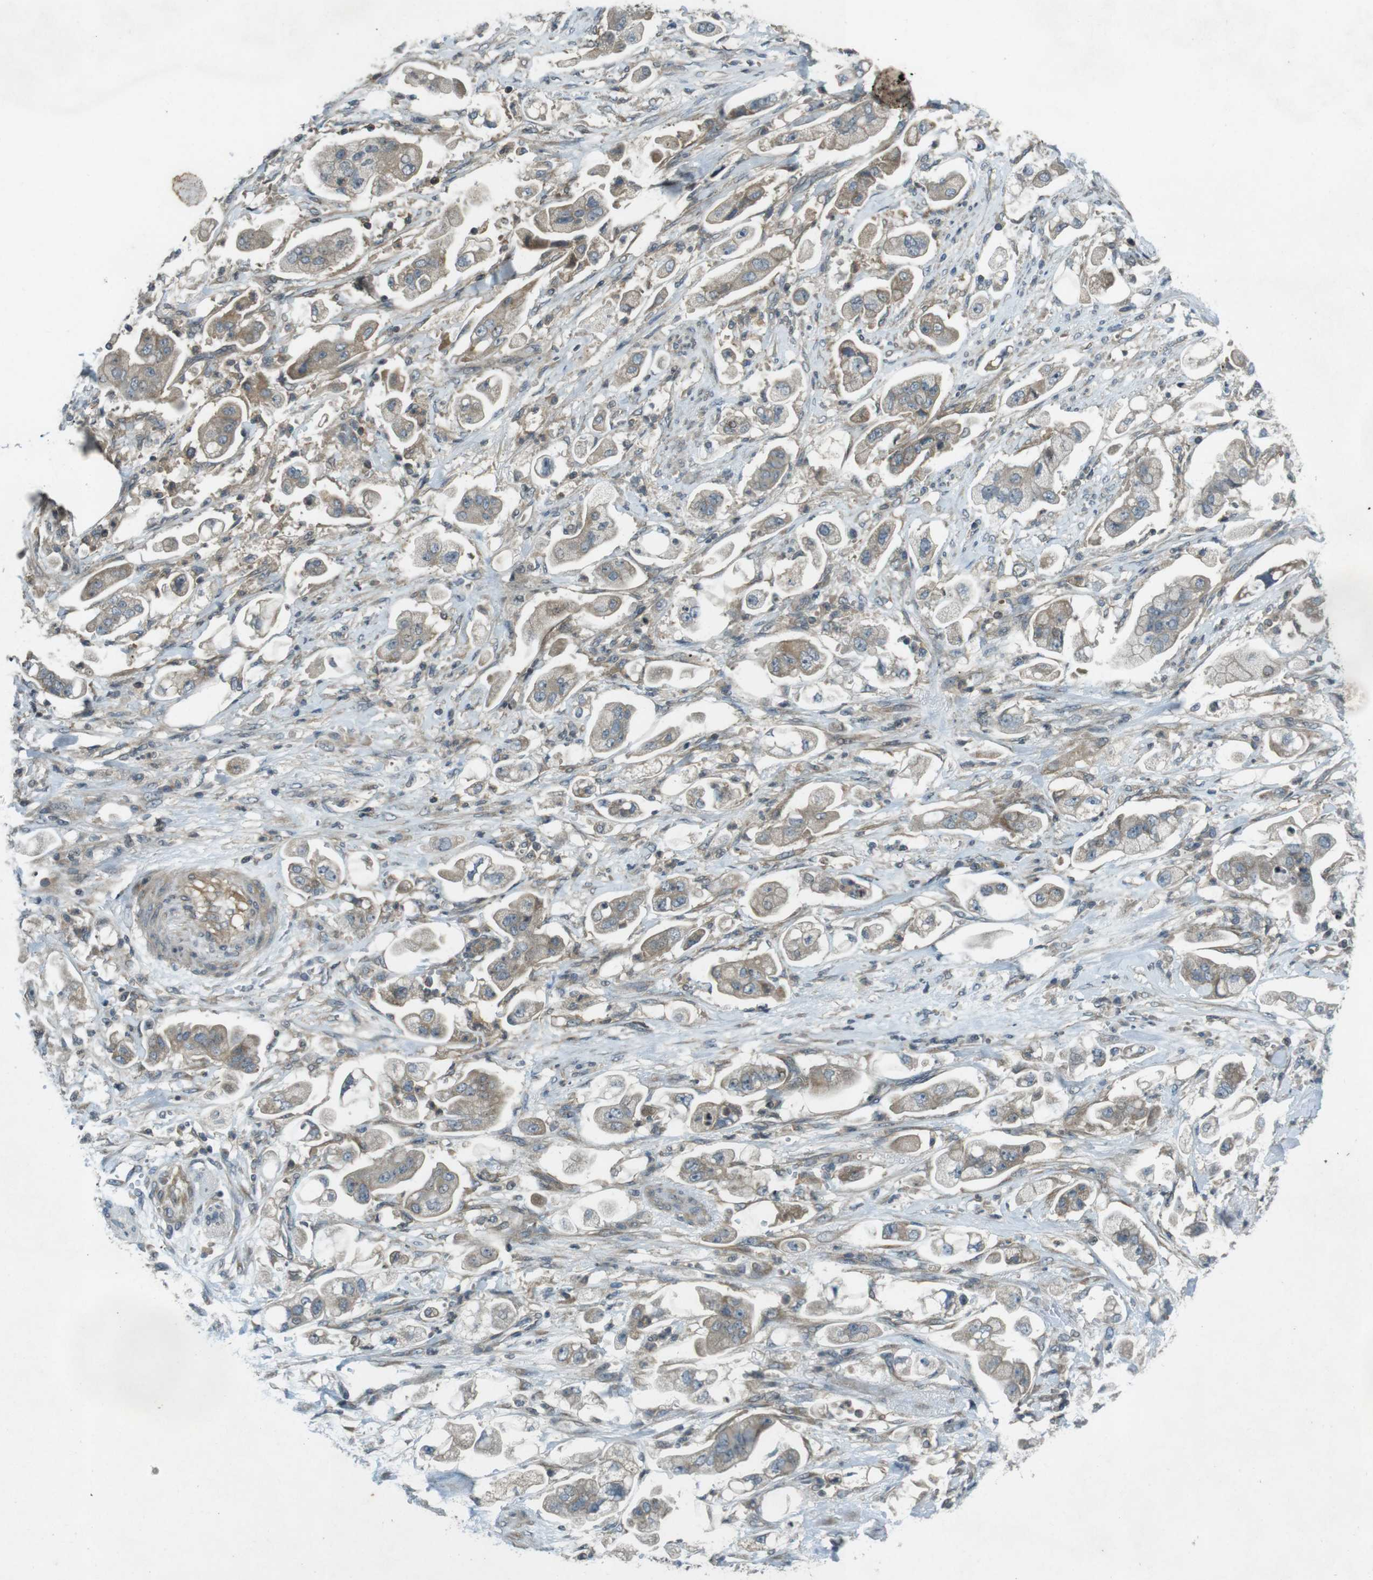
{"staining": {"intensity": "weak", "quantity": "25%-75%", "location": "cytoplasmic/membranous"}, "tissue": "stomach cancer", "cell_type": "Tumor cells", "image_type": "cancer", "snomed": [{"axis": "morphology", "description": "Adenocarcinoma, NOS"}, {"axis": "topography", "description": "Stomach"}], "caption": "High-power microscopy captured an immunohistochemistry (IHC) photomicrograph of stomach adenocarcinoma, revealing weak cytoplasmic/membranous staining in about 25%-75% of tumor cells.", "gene": "ZYX", "patient": {"sex": "male", "age": 62}}